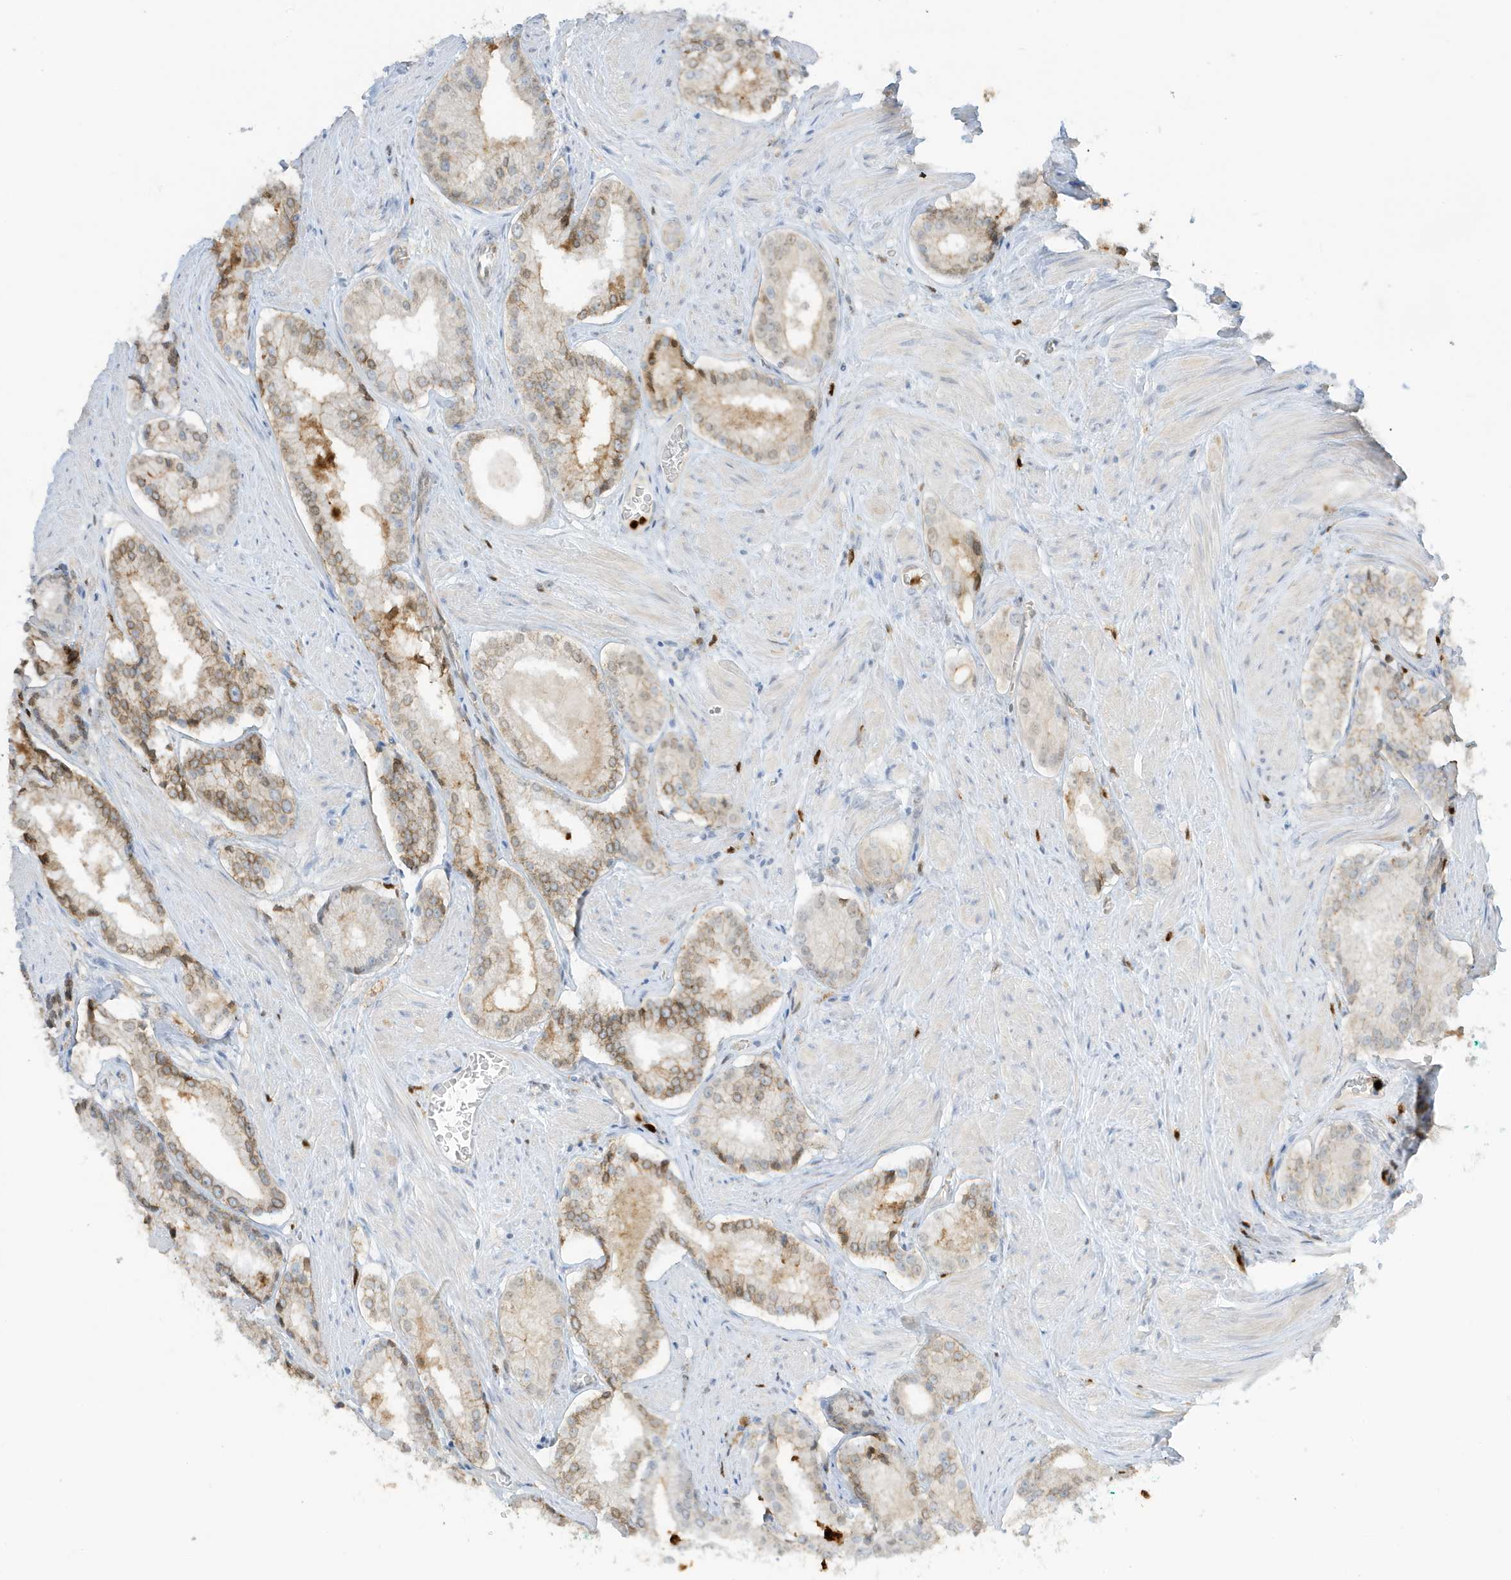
{"staining": {"intensity": "moderate", "quantity": "25%-75%", "location": "cytoplasmic/membranous"}, "tissue": "prostate cancer", "cell_type": "Tumor cells", "image_type": "cancer", "snomed": [{"axis": "morphology", "description": "Adenocarcinoma, Low grade"}, {"axis": "topography", "description": "Prostate"}], "caption": "A medium amount of moderate cytoplasmic/membranous positivity is identified in approximately 25%-75% of tumor cells in prostate cancer (low-grade adenocarcinoma) tissue. Immunohistochemistry stains the protein in brown and the nuclei are stained blue.", "gene": "GCA", "patient": {"sex": "male", "age": 54}}